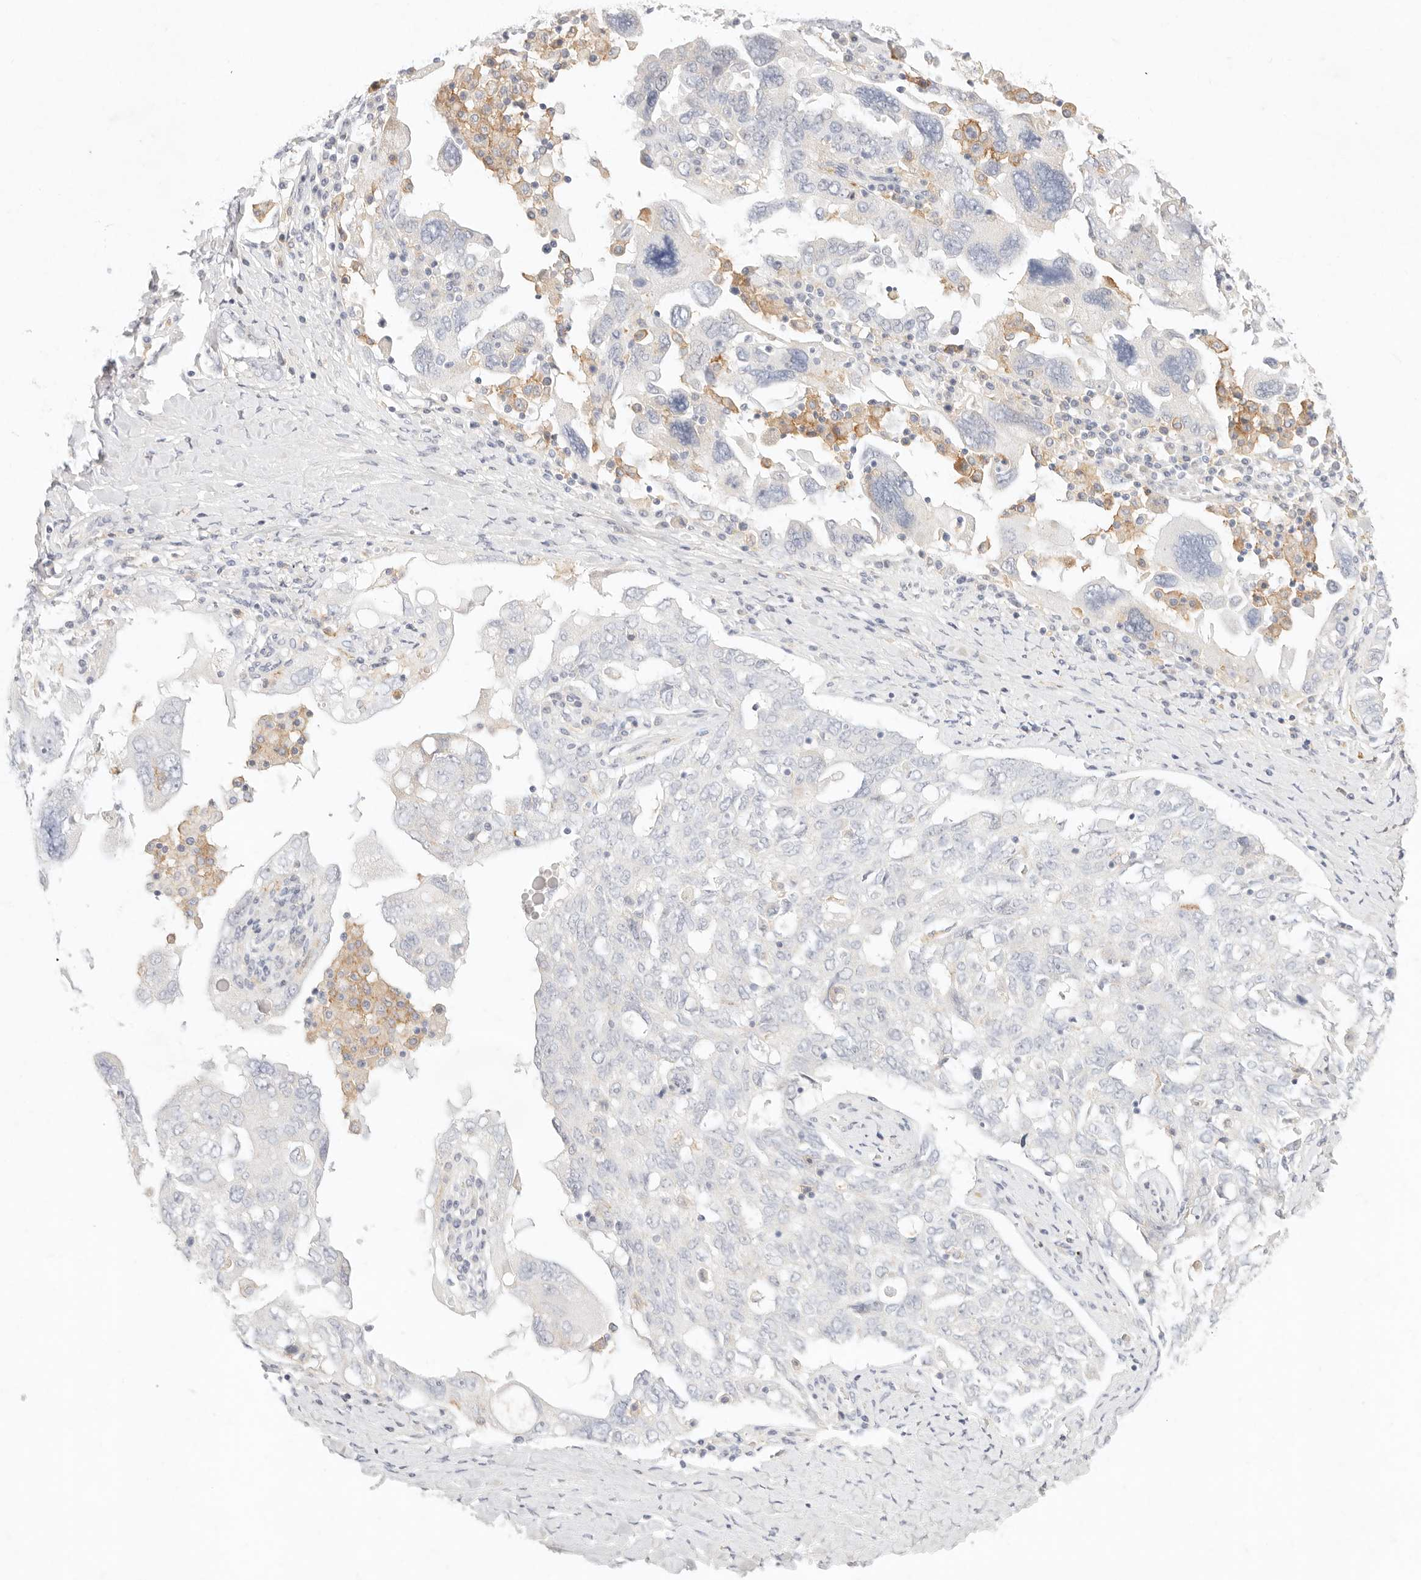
{"staining": {"intensity": "negative", "quantity": "none", "location": "none"}, "tissue": "ovarian cancer", "cell_type": "Tumor cells", "image_type": "cancer", "snomed": [{"axis": "morphology", "description": "Carcinoma, endometroid"}, {"axis": "topography", "description": "Ovary"}], "caption": "DAB (3,3'-diaminobenzidine) immunohistochemical staining of human endometroid carcinoma (ovarian) shows no significant positivity in tumor cells.", "gene": "GPR84", "patient": {"sex": "female", "age": 62}}